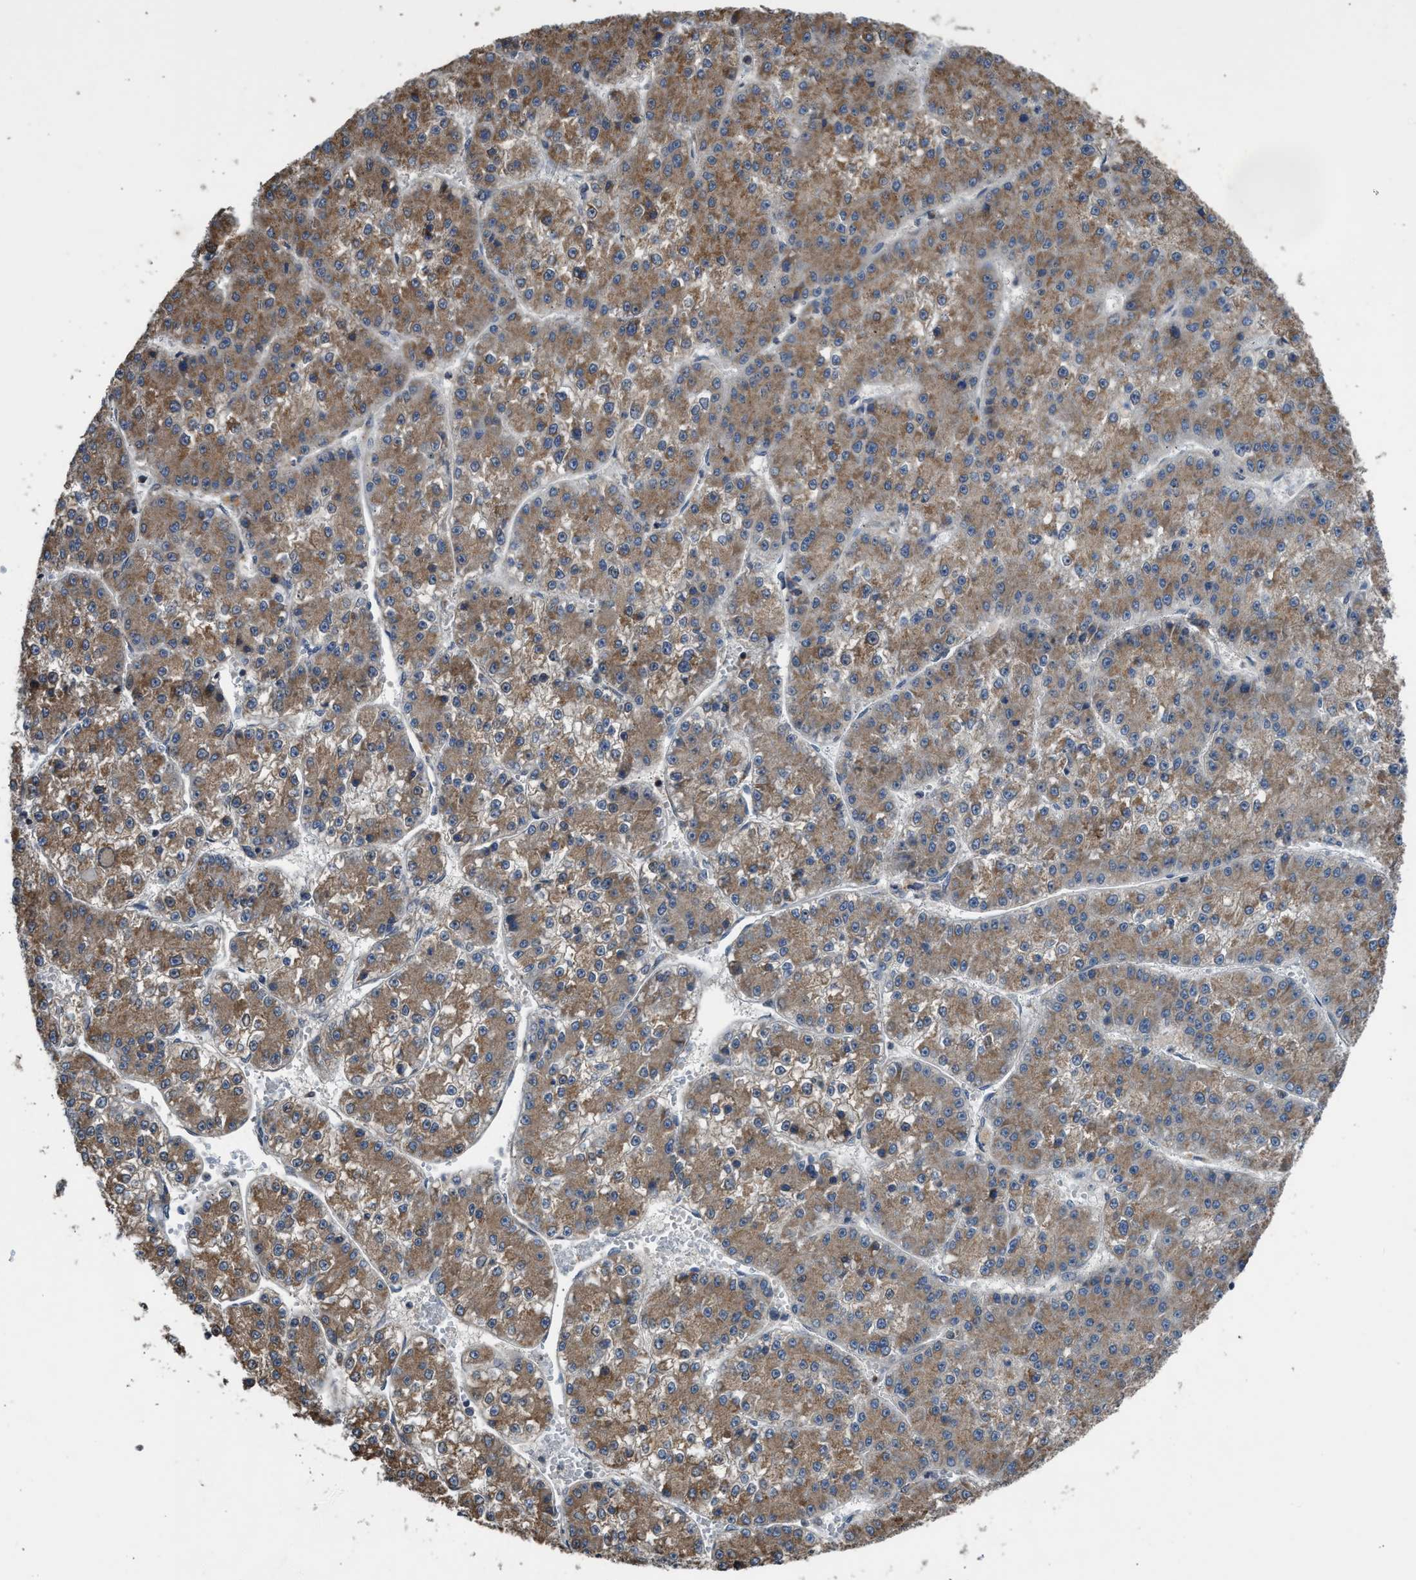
{"staining": {"intensity": "moderate", "quantity": ">75%", "location": "cytoplasmic/membranous"}, "tissue": "liver cancer", "cell_type": "Tumor cells", "image_type": "cancer", "snomed": [{"axis": "morphology", "description": "Carcinoma, Hepatocellular, NOS"}, {"axis": "topography", "description": "Liver"}], "caption": "DAB (3,3'-diaminobenzidine) immunohistochemical staining of human liver cancer reveals moderate cytoplasmic/membranous protein staining in about >75% of tumor cells.", "gene": "CYP1A1", "patient": {"sex": "female", "age": 73}}